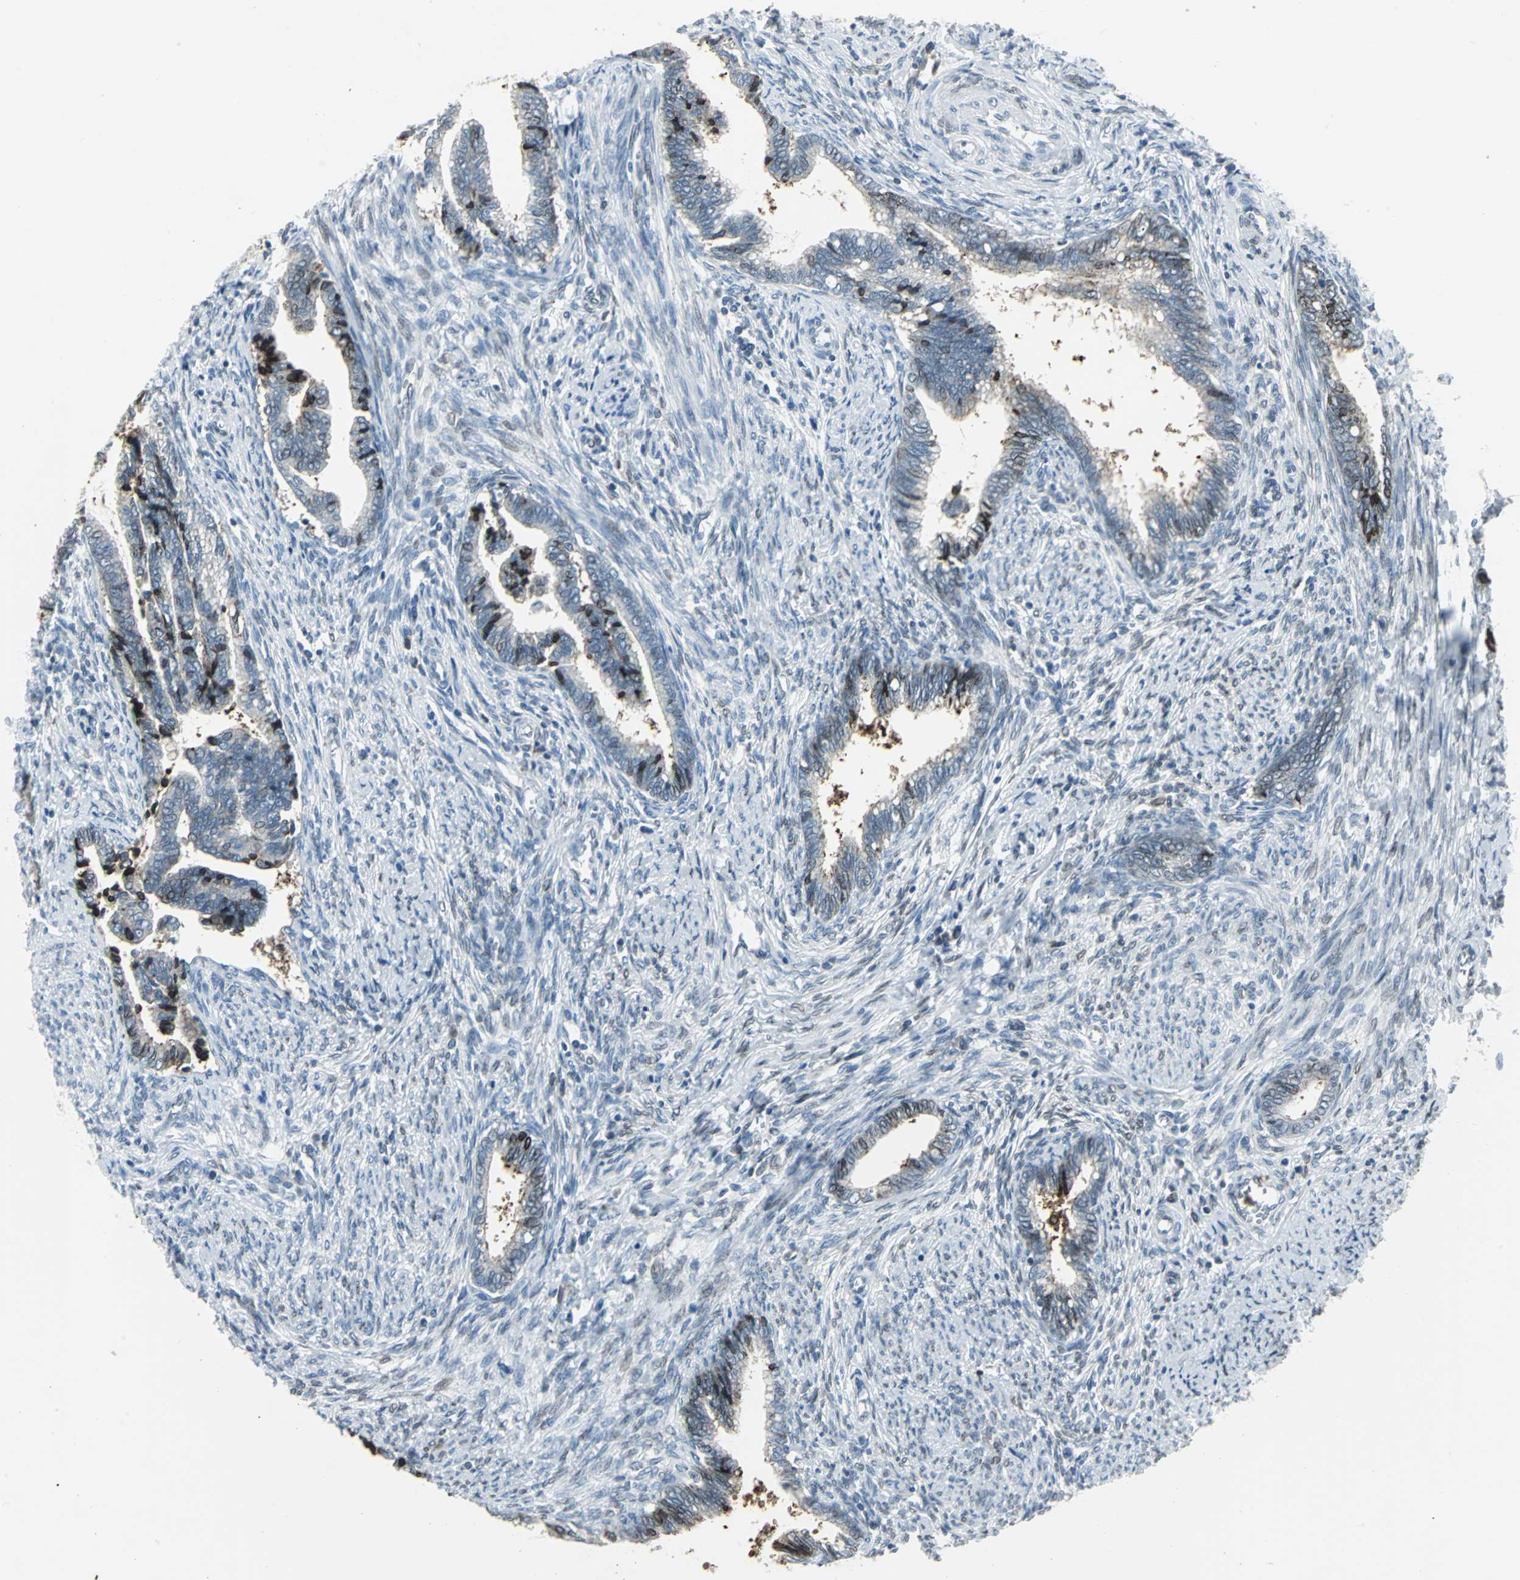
{"staining": {"intensity": "weak", "quantity": "25%-75%", "location": "cytoplasmic/membranous,nuclear"}, "tissue": "cervical cancer", "cell_type": "Tumor cells", "image_type": "cancer", "snomed": [{"axis": "morphology", "description": "Adenocarcinoma, NOS"}, {"axis": "topography", "description": "Cervix"}], "caption": "The image shows a brown stain indicating the presence of a protein in the cytoplasmic/membranous and nuclear of tumor cells in cervical adenocarcinoma.", "gene": "SNUPN", "patient": {"sex": "female", "age": 44}}